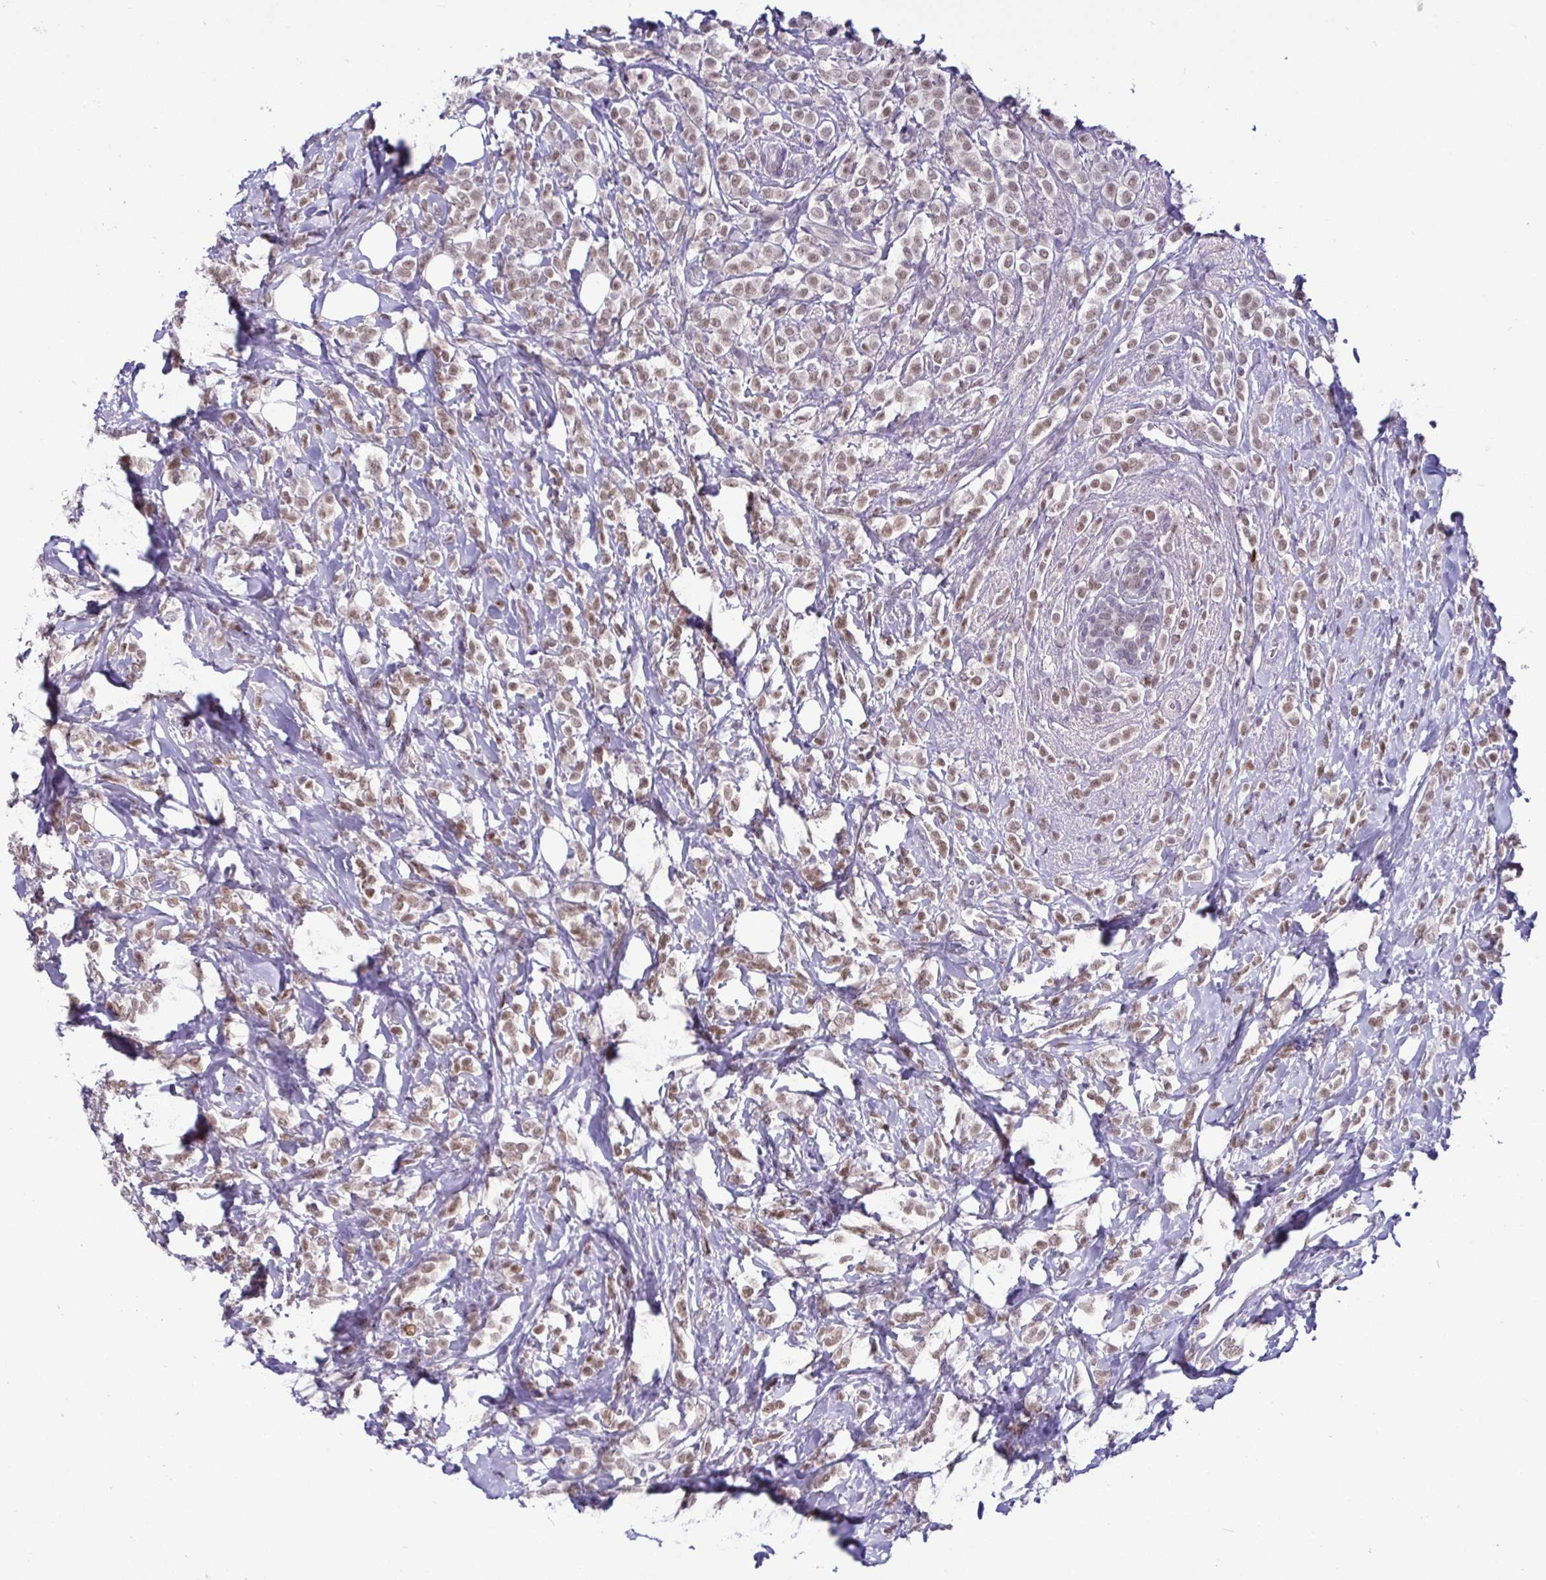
{"staining": {"intensity": "moderate", "quantity": ">75%", "location": "nuclear"}, "tissue": "breast cancer", "cell_type": "Tumor cells", "image_type": "cancer", "snomed": [{"axis": "morphology", "description": "Lobular carcinoma"}, {"axis": "topography", "description": "Breast"}], "caption": "Immunohistochemical staining of human breast cancer displays medium levels of moderate nuclear protein positivity in approximately >75% of tumor cells. The staining was performed using DAB (3,3'-diaminobenzidine), with brown indicating positive protein expression. Nuclei are stained blue with hematoxylin.", "gene": "NUP188", "patient": {"sex": "female", "age": 49}}